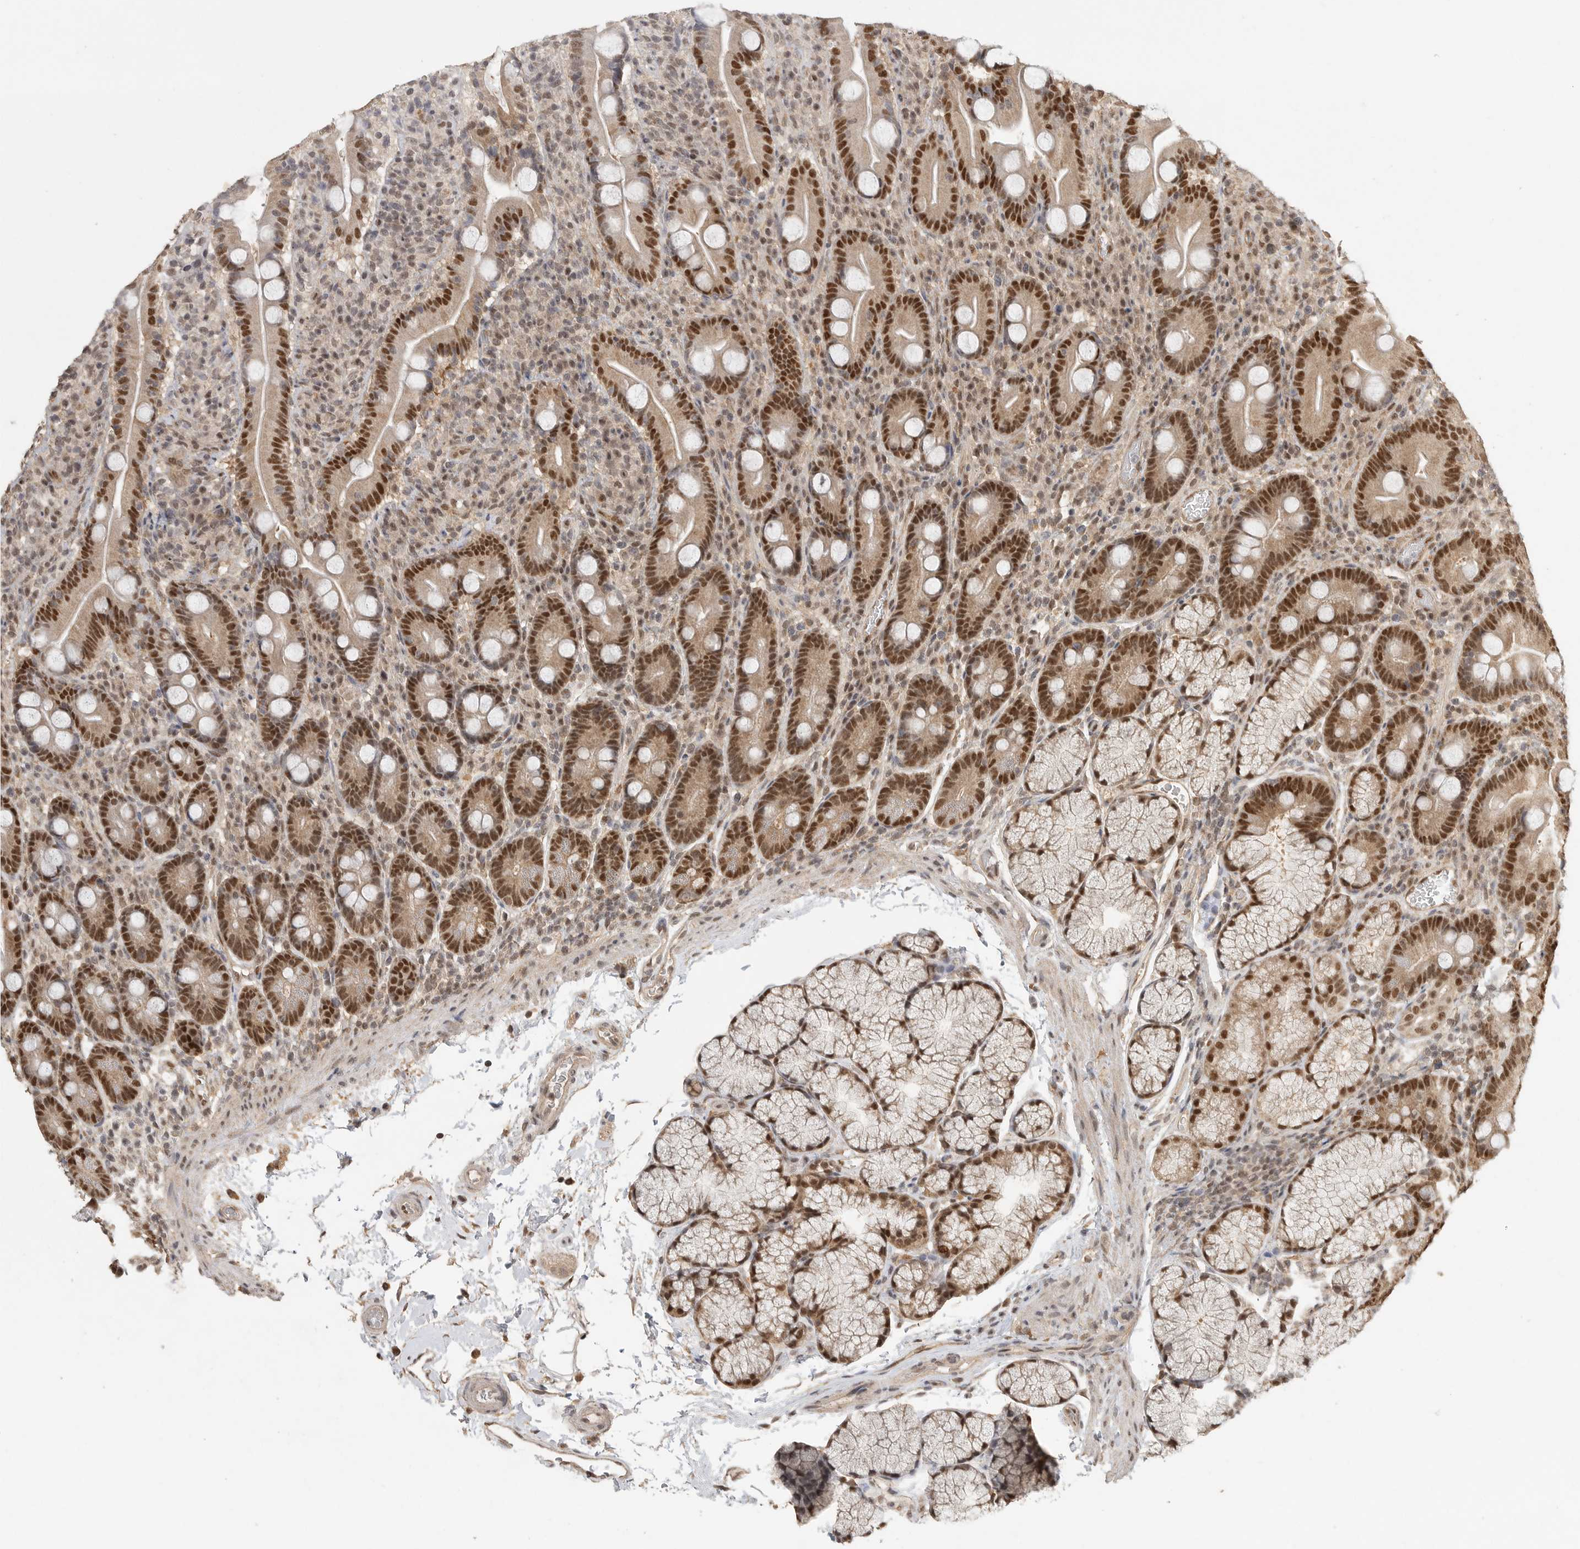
{"staining": {"intensity": "moderate", "quantity": ">75%", "location": "cytoplasmic/membranous"}, "tissue": "duodenum", "cell_type": "Glandular cells", "image_type": "normal", "snomed": [{"axis": "morphology", "description": "Normal tissue, NOS"}, {"axis": "topography", "description": "Duodenum"}], "caption": "Protein analysis of benign duodenum displays moderate cytoplasmic/membranous expression in about >75% of glandular cells. Immunohistochemistry (ihc) stains the protein in brown and the nuclei are stained blue.", "gene": "DFFA", "patient": {"sex": "male", "age": 35}}